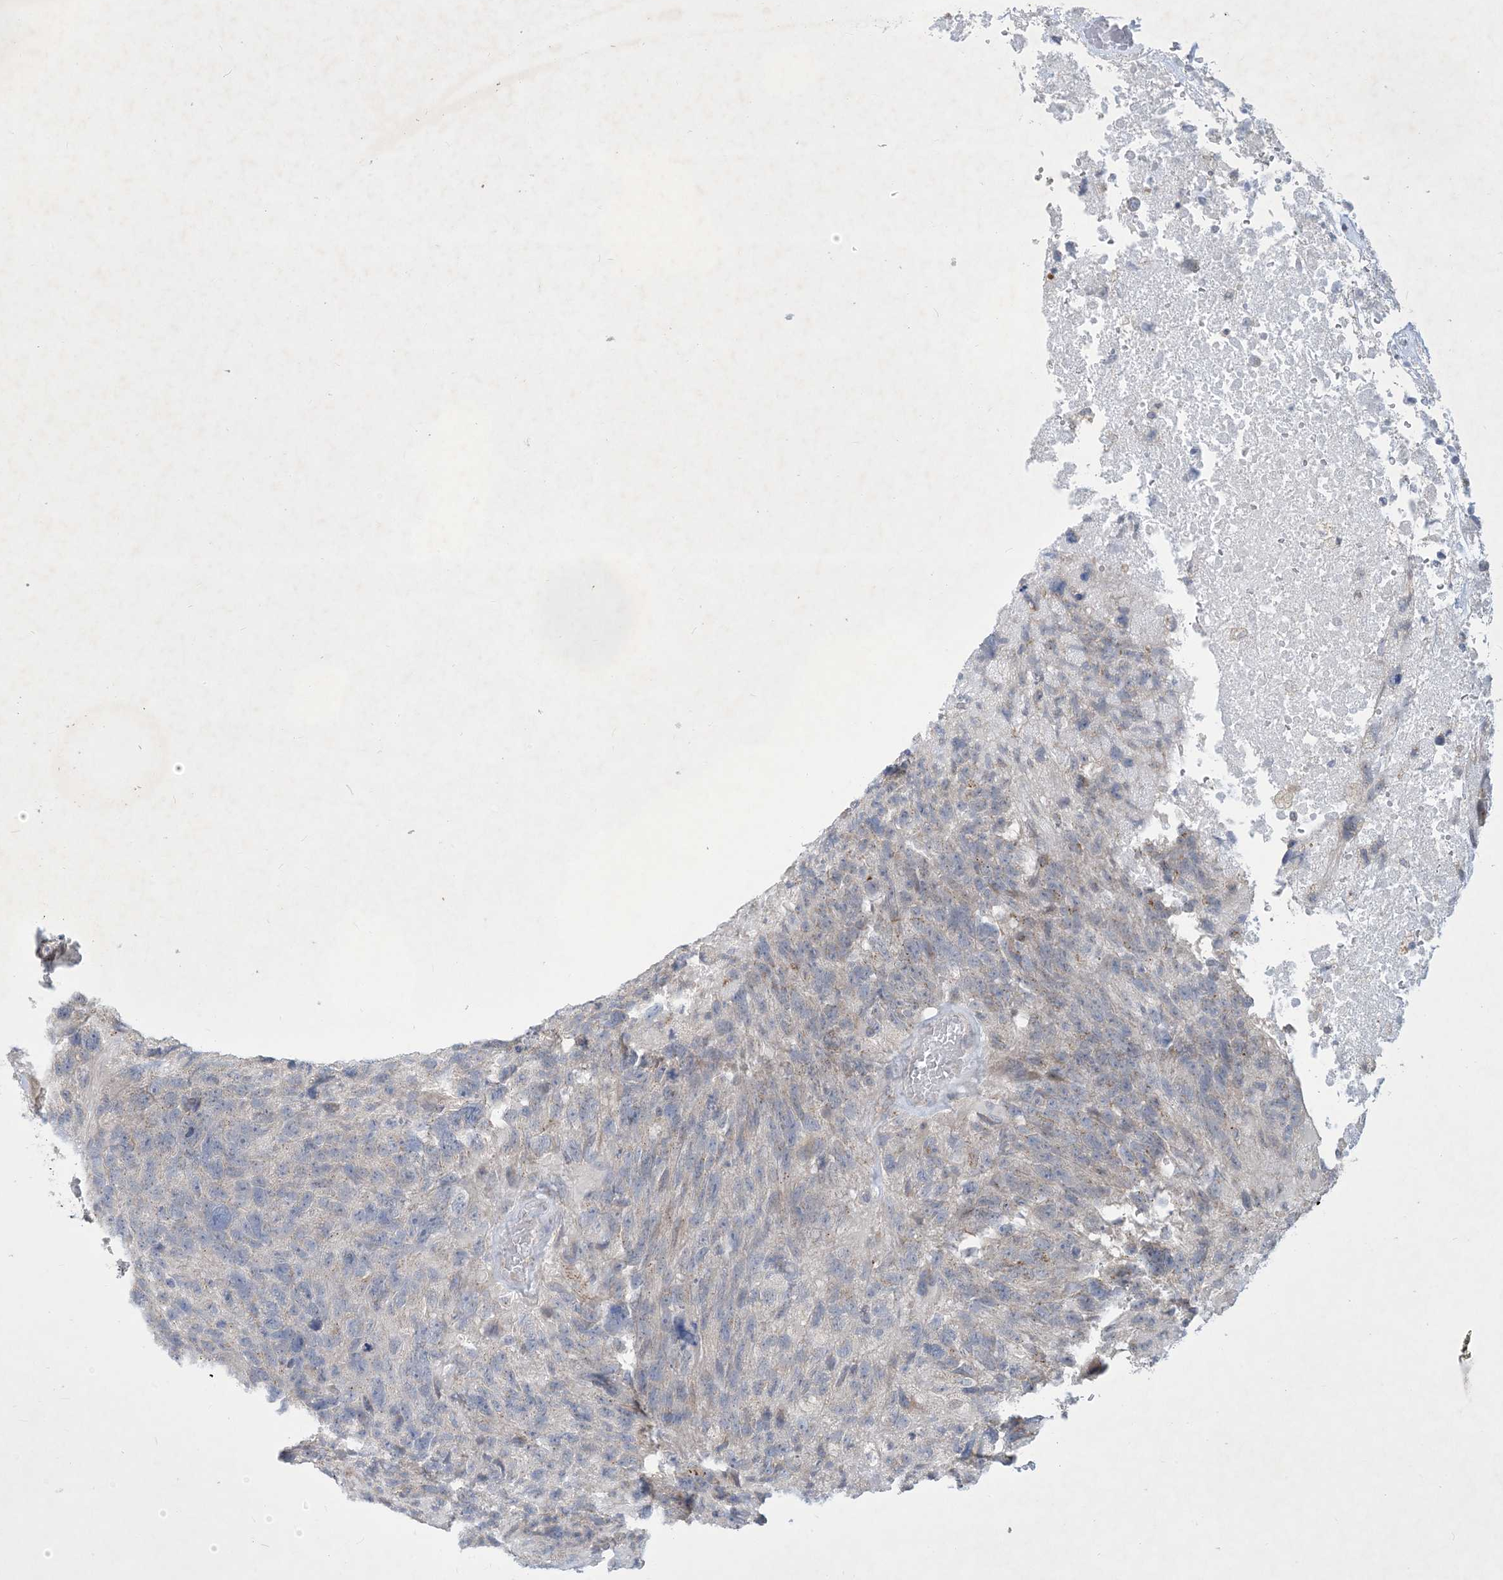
{"staining": {"intensity": "negative", "quantity": "none", "location": "none"}, "tissue": "glioma", "cell_type": "Tumor cells", "image_type": "cancer", "snomed": [{"axis": "morphology", "description": "Glioma, malignant, High grade"}, {"axis": "topography", "description": "Brain"}], "caption": "The image demonstrates no staining of tumor cells in glioma.", "gene": "CCDC14", "patient": {"sex": "male", "age": 69}}